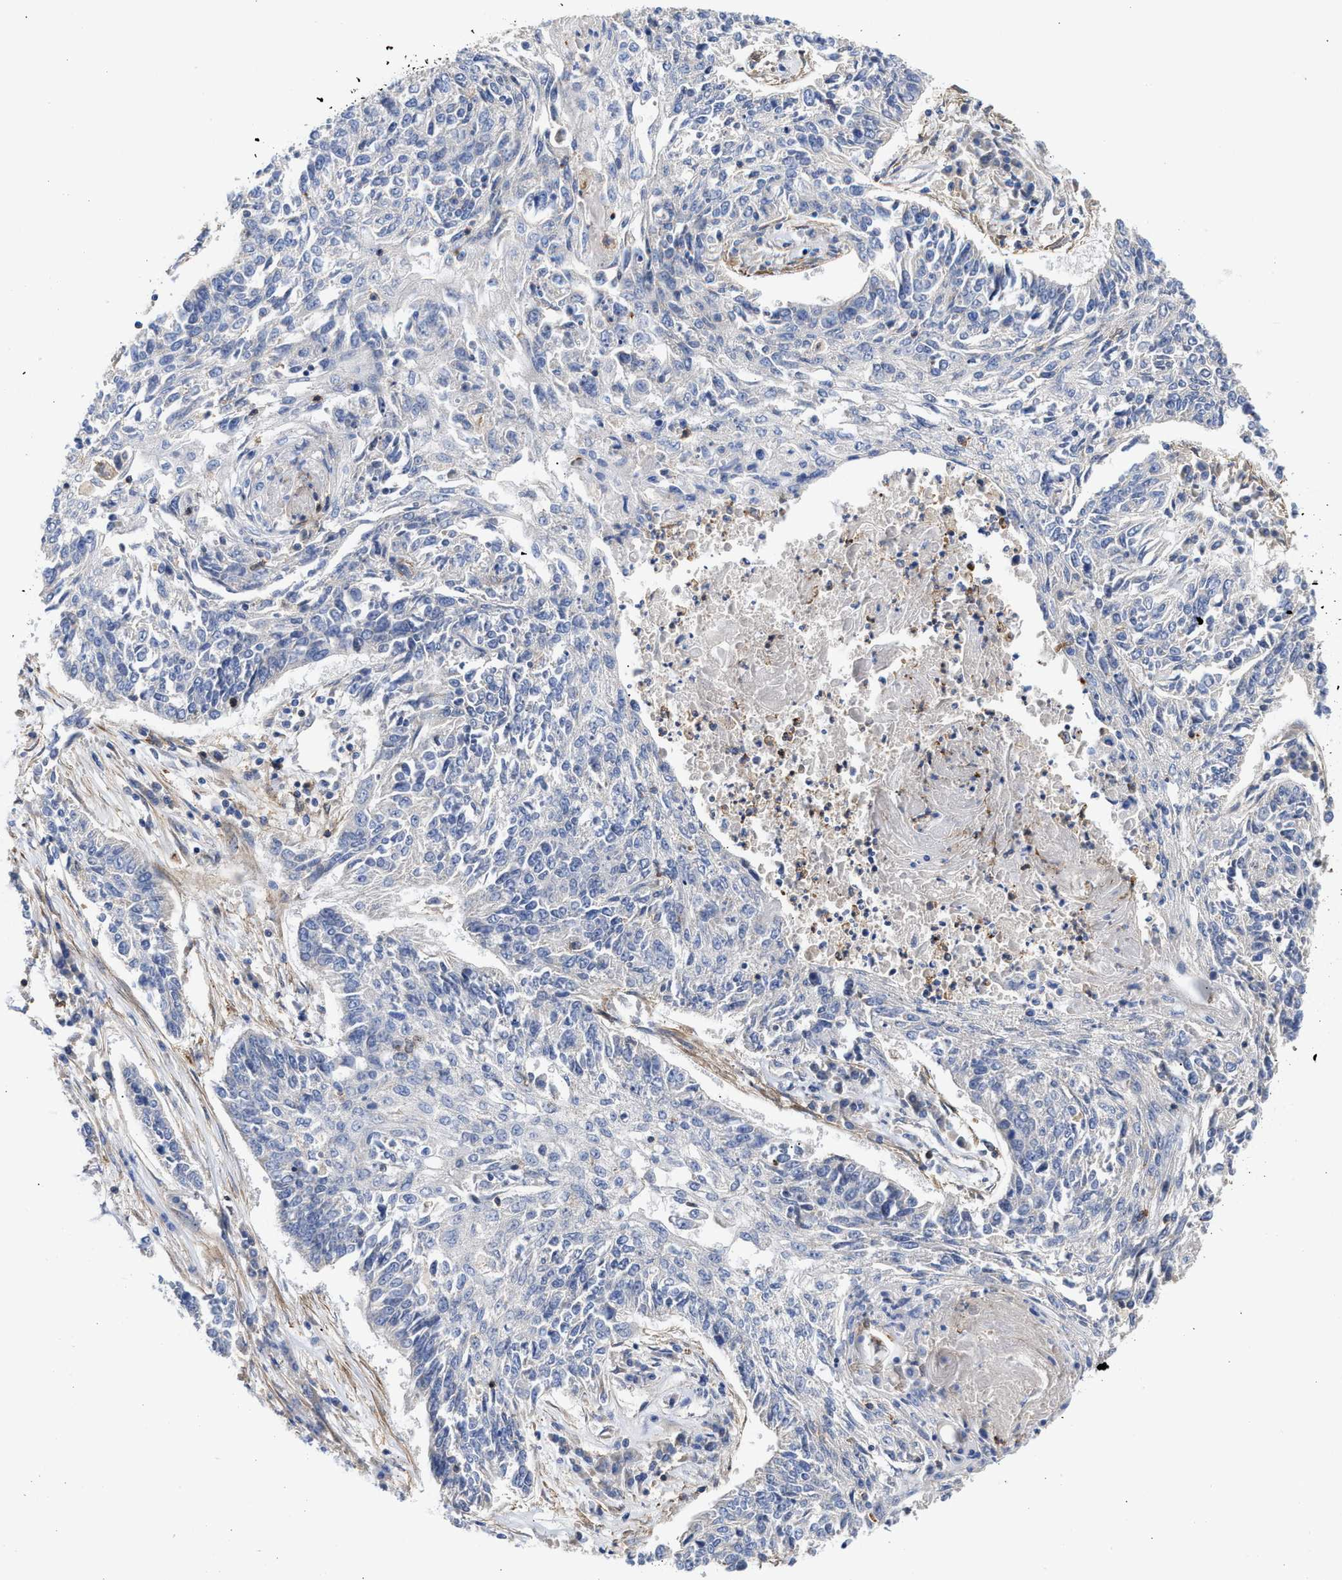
{"staining": {"intensity": "negative", "quantity": "none", "location": "none"}, "tissue": "lung cancer", "cell_type": "Tumor cells", "image_type": "cancer", "snomed": [{"axis": "morphology", "description": "Normal tissue, NOS"}, {"axis": "morphology", "description": "Squamous cell carcinoma, NOS"}, {"axis": "topography", "description": "Cartilage tissue"}, {"axis": "topography", "description": "Bronchus"}, {"axis": "topography", "description": "Lung"}], "caption": "DAB (3,3'-diaminobenzidine) immunohistochemical staining of human lung squamous cell carcinoma displays no significant positivity in tumor cells.", "gene": "HS3ST5", "patient": {"sex": "female", "age": 49}}